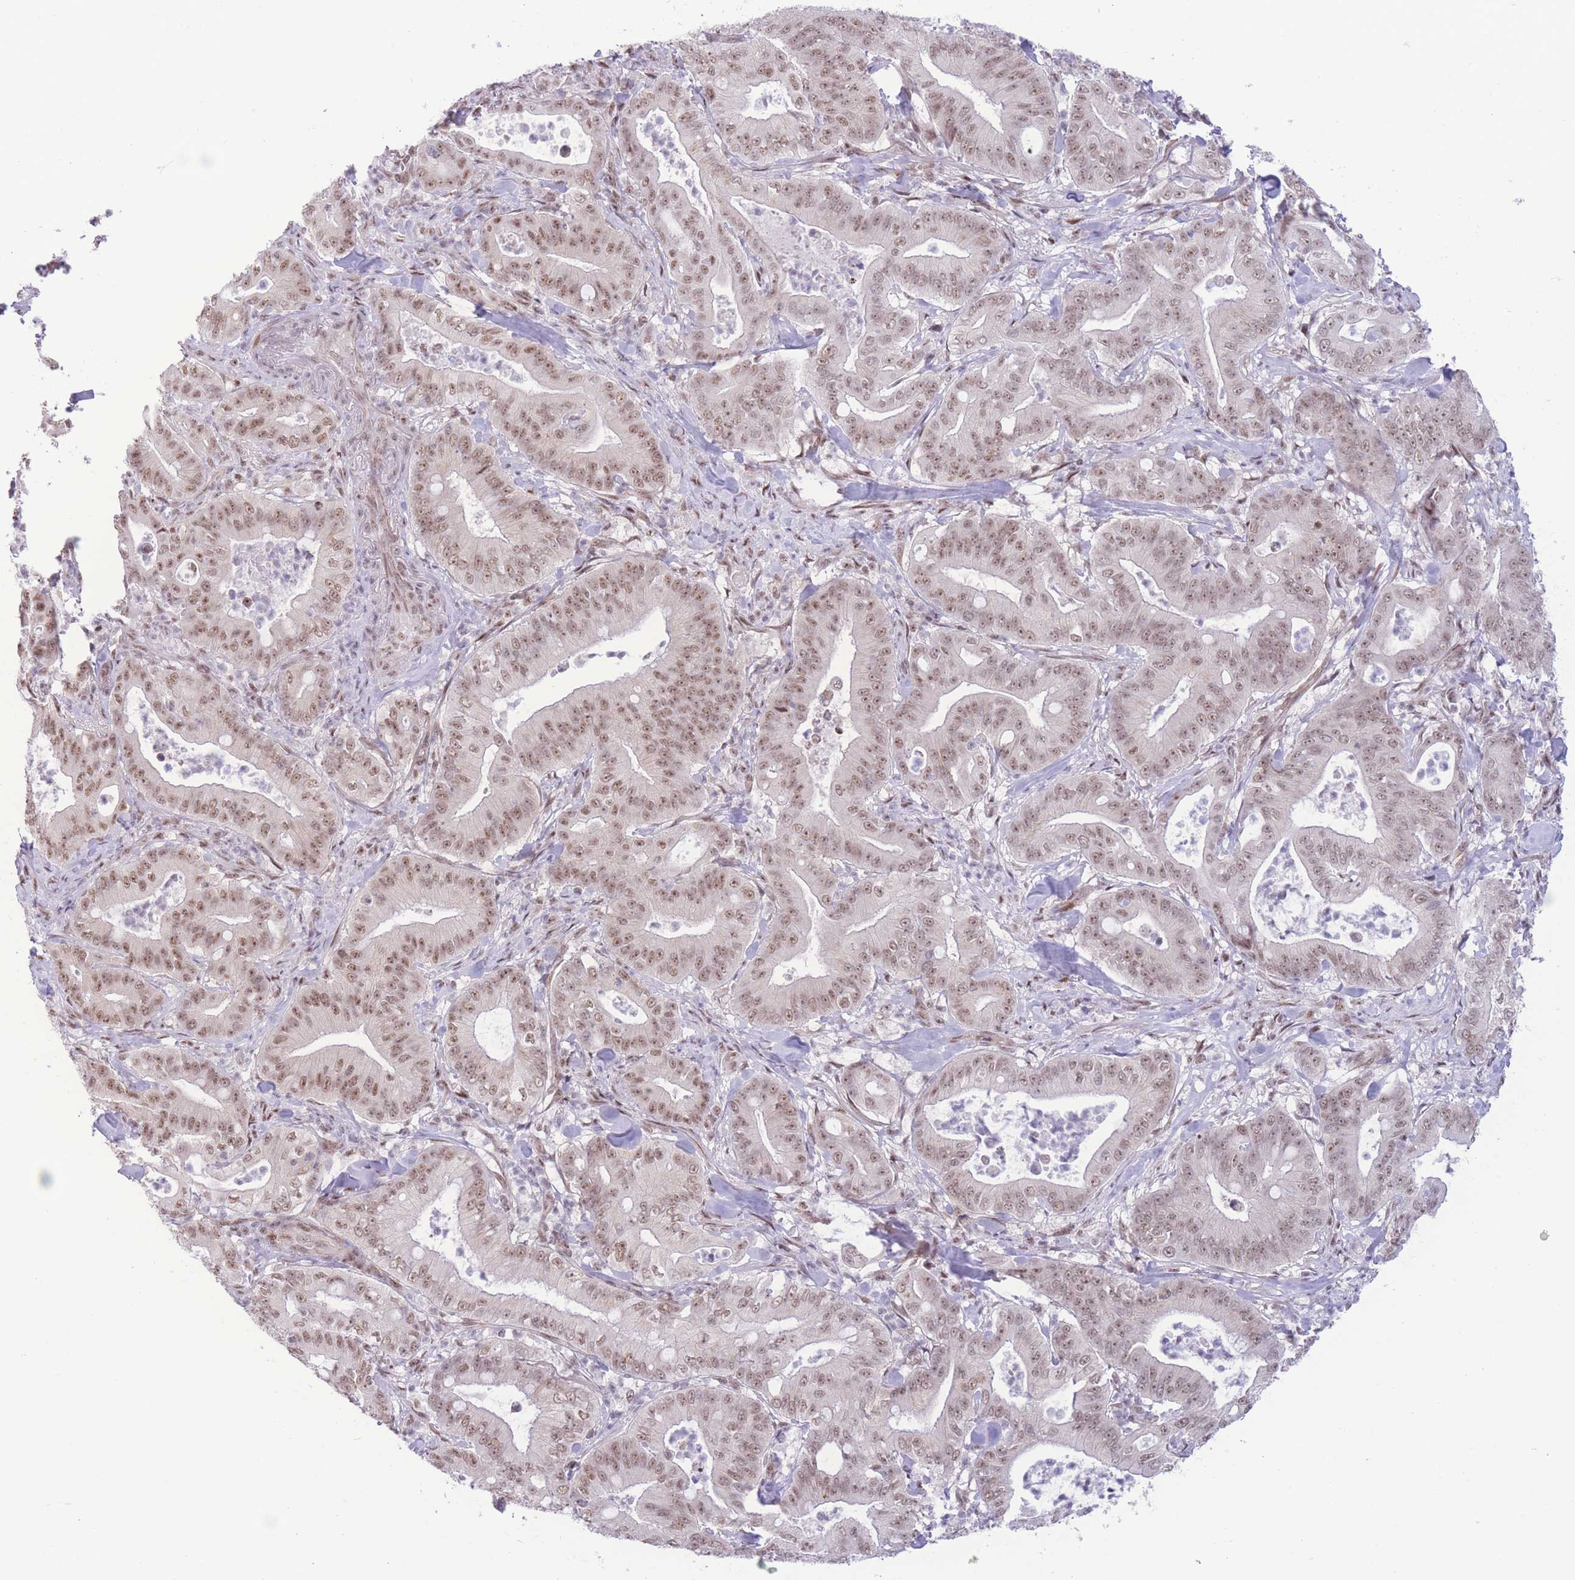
{"staining": {"intensity": "moderate", "quantity": "25%-75%", "location": "nuclear"}, "tissue": "pancreatic cancer", "cell_type": "Tumor cells", "image_type": "cancer", "snomed": [{"axis": "morphology", "description": "Adenocarcinoma, NOS"}, {"axis": "topography", "description": "Pancreas"}], "caption": "Protein expression analysis of human pancreatic cancer reveals moderate nuclear staining in about 25%-75% of tumor cells.", "gene": "PCIF1", "patient": {"sex": "male", "age": 71}}